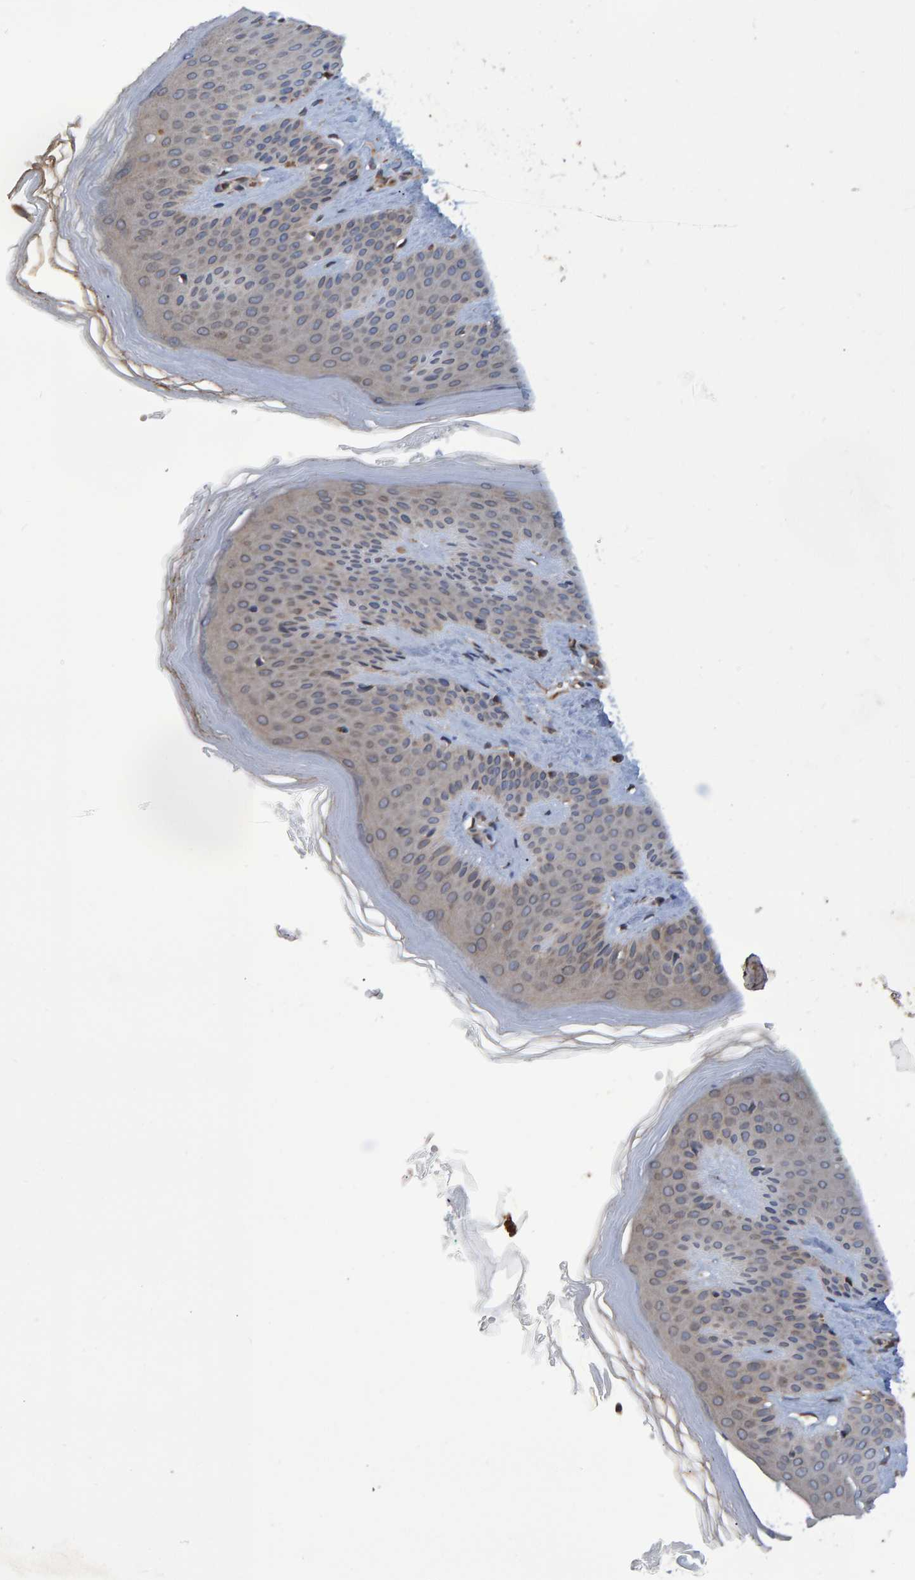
{"staining": {"intensity": "moderate", "quantity": ">75%", "location": "cytoplasmic/membranous"}, "tissue": "skin", "cell_type": "Fibroblasts", "image_type": "normal", "snomed": [{"axis": "morphology", "description": "Normal tissue, NOS"}, {"axis": "morphology", "description": "Malignant melanoma, Metastatic site"}, {"axis": "topography", "description": "Skin"}], "caption": "Skin stained with IHC shows moderate cytoplasmic/membranous expression in about >75% of fibroblasts.", "gene": "ATP6V1H", "patient": {"sex": "male", "age": 41}}